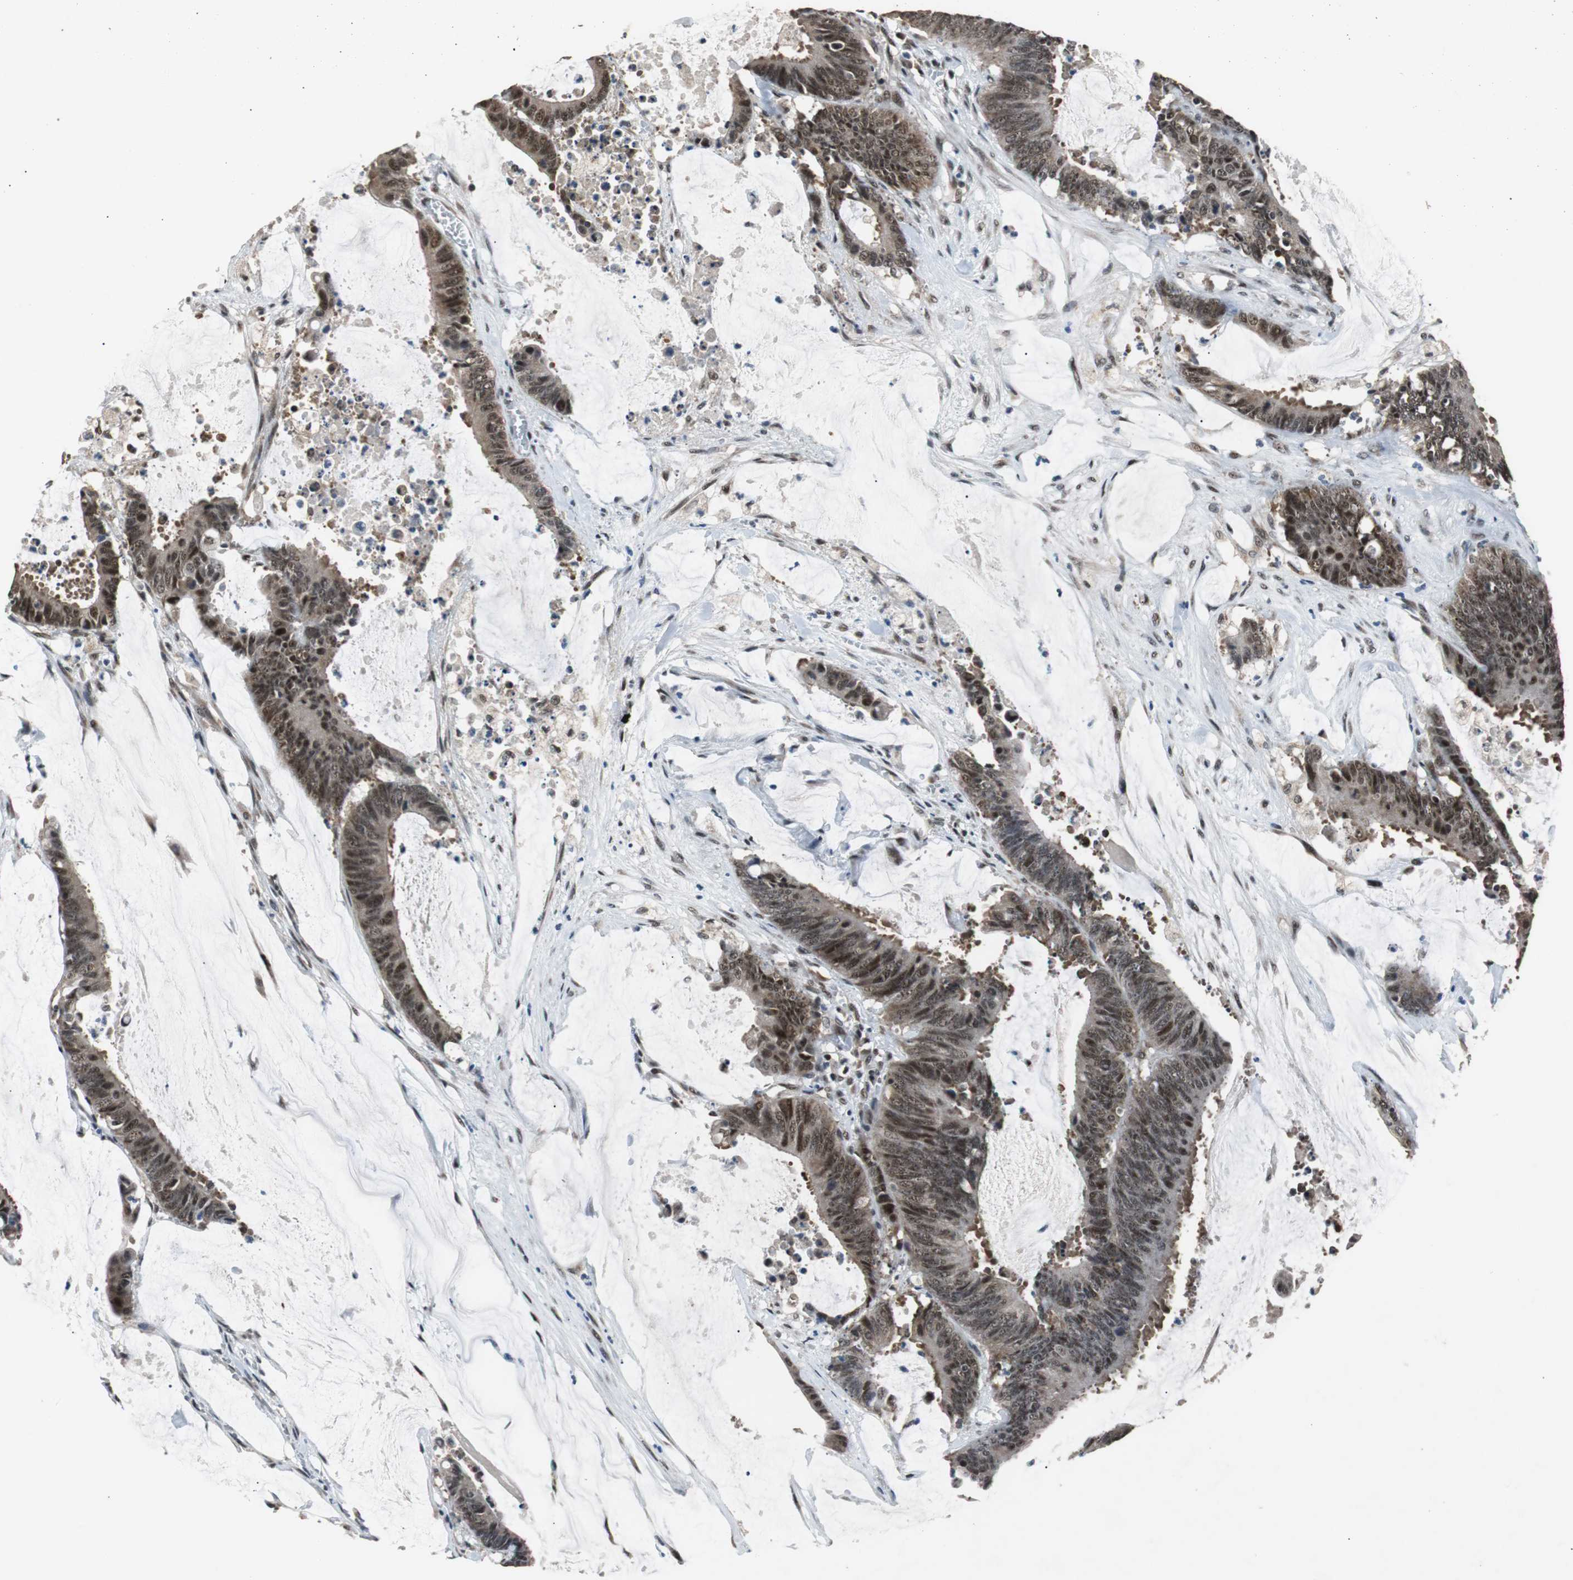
{"staining": {"intensity": "moderate", "quantity": ">75%", "location": "cytoplasmic/membranous,nuclear"}, "tissue": "colorectal cancer", "cell_type": "Tumor cells", "image_type": "cancer", "snomed": [{"axis": "morphology", "description": "Adenocarcinoma, NOS"}, {"axis": "topography", "description": "Rectum"}], "caption": "Colorectal cancer was stained to show a protein in brown. There is medium levels of moderate cytoplasmic/membranous and nuclear expression in about >75% of tumor cells.", "gene": "USP28", "patient": {"sex": "female", "age": 66}}